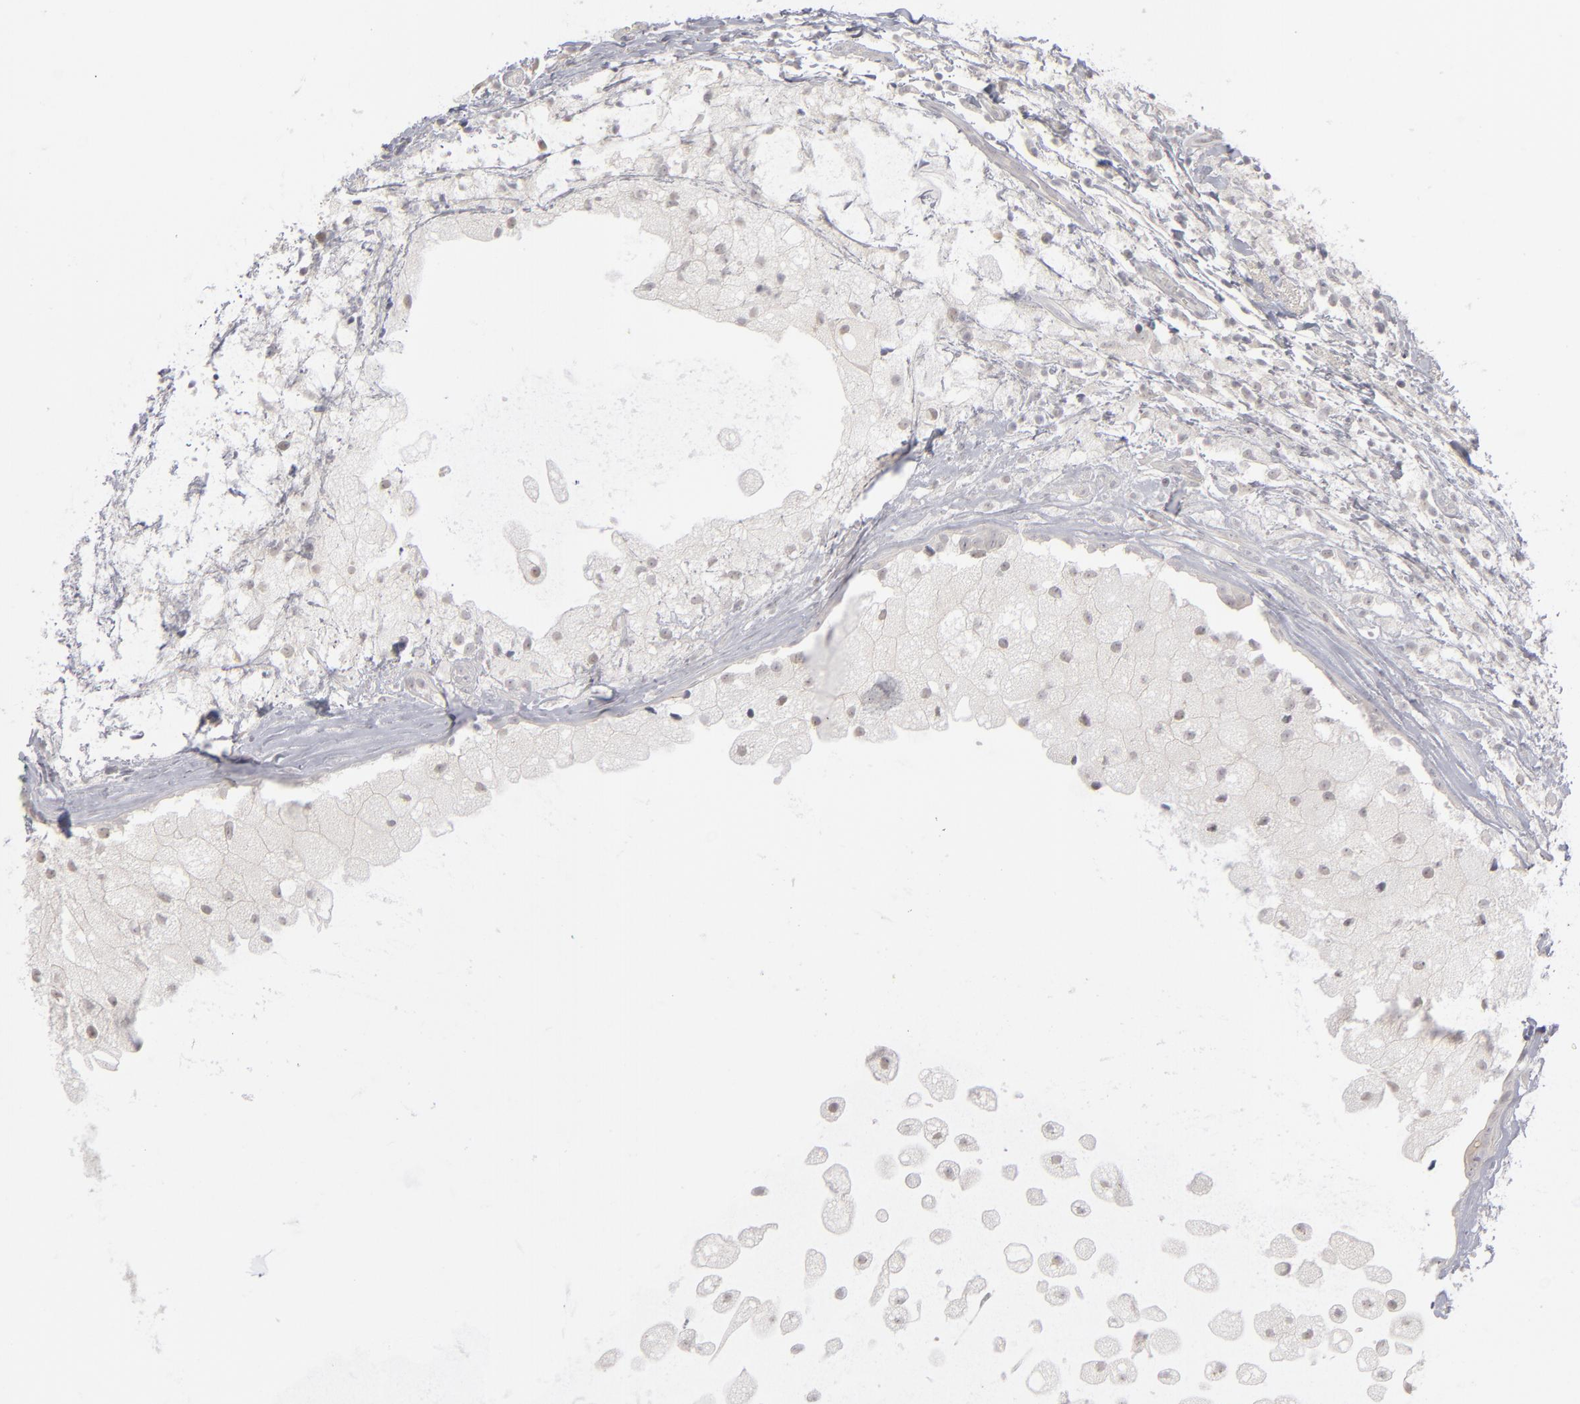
{"staining": {"intensity": "negative", "quantity": "none", "location": "none"}, "tissue": "breast cancer", "cell_type": "Tumor cells", "image_type": "cancer", "snomed": [{"axis": "morphology", "description": "Duct carcinoma"}, {"axis": "topography", "description": "Breast"}], "caption": "The histopathology image shows no significant staining in tumor cells of breast cancer.", "gene": "KIAA1210", "patient": {"sex": "female", "age": 54}}